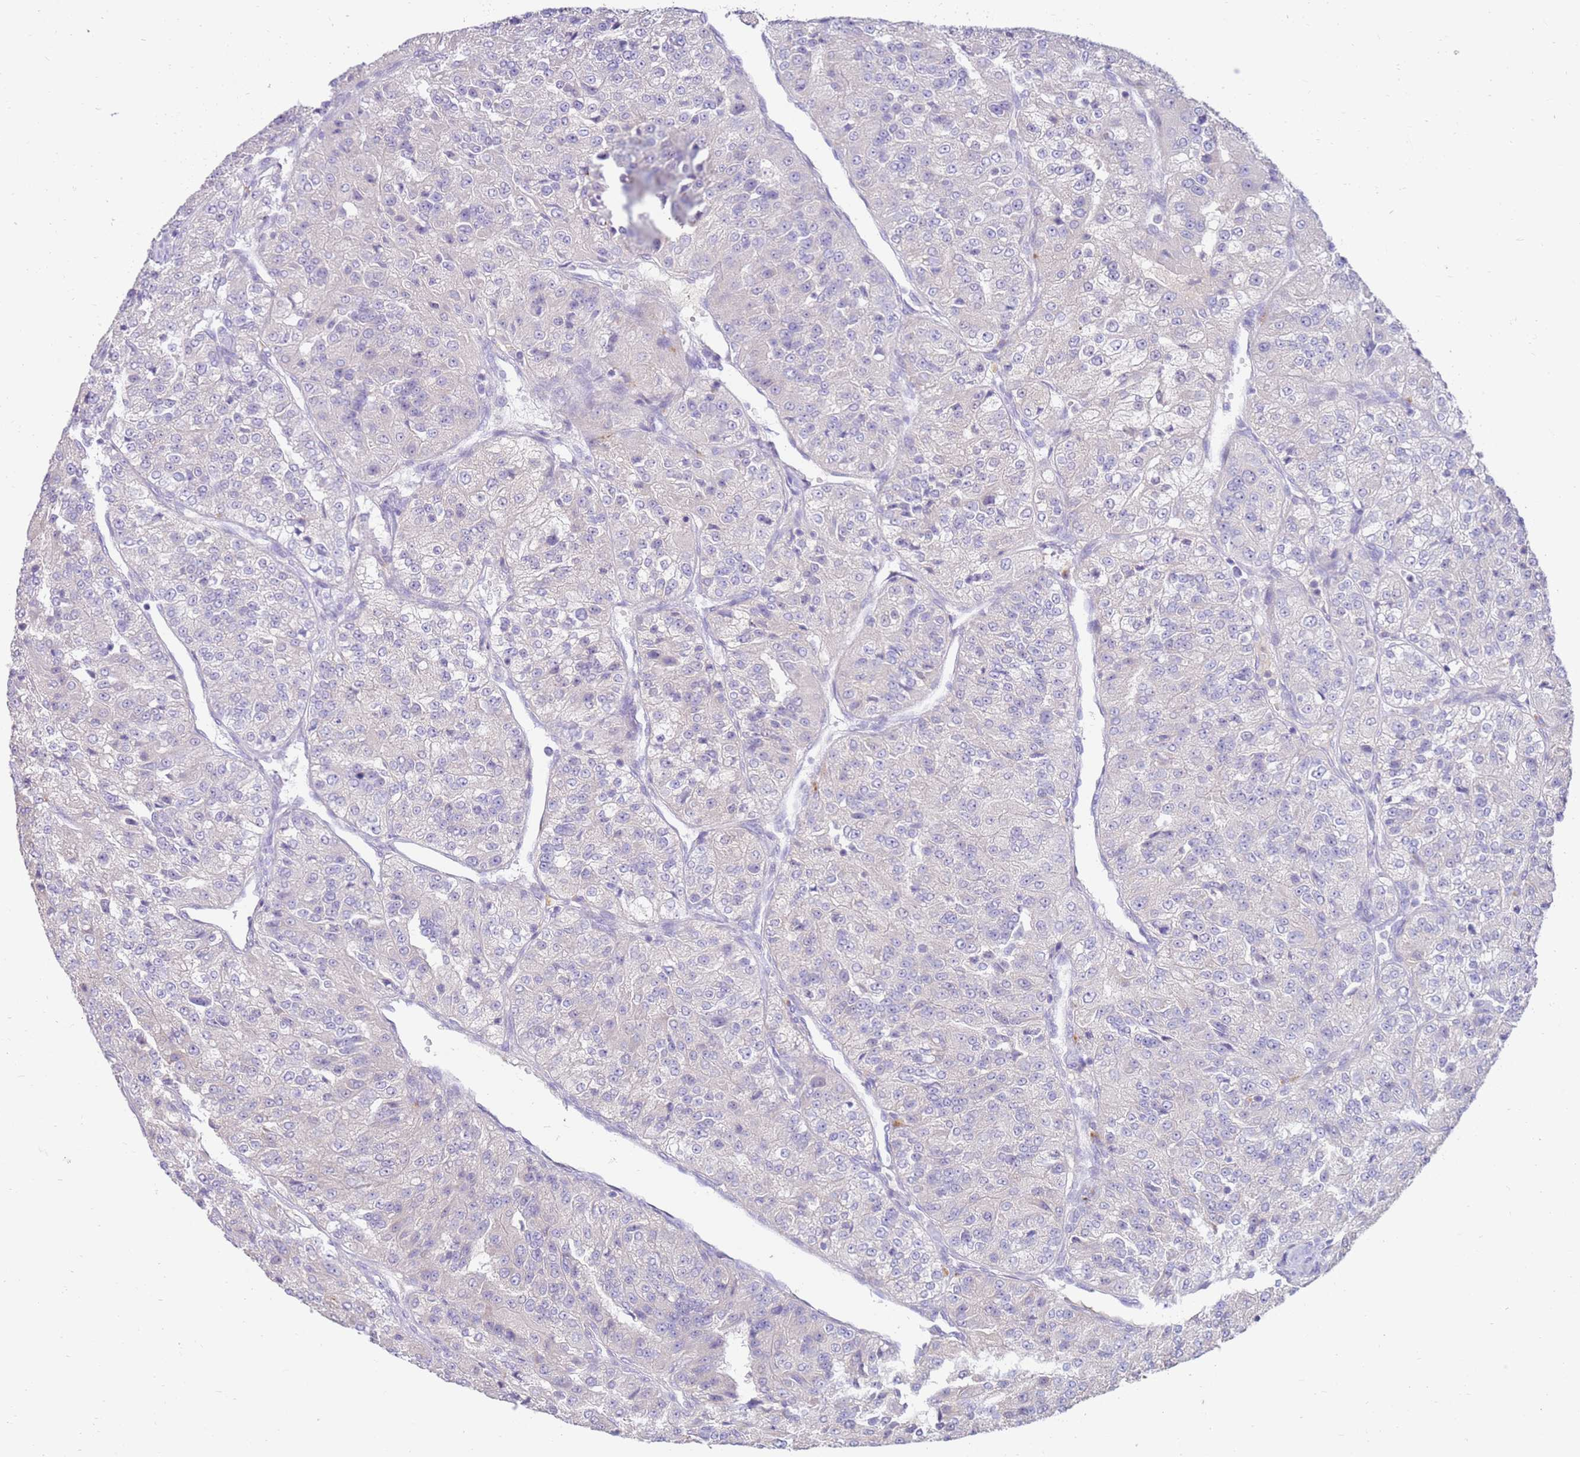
{"staining": {"intensity": "negative", "quantity": "none", "location": "none"}, "tissue": "renal cancer", "cell_type": "Tumor cells", "image_type": "cancer", "snomed": [{"axis": "morphology", "description": "Adenocarcinoma, NOS"}, {"axis": "topography", "description": "Kidney"}], "caption": "Image shows no significant protein expression in tumor cells of renal cancer (adenocarcinoma).", "gene": "SLC44A4", "patient": {"sex": "female", "age": 63}}